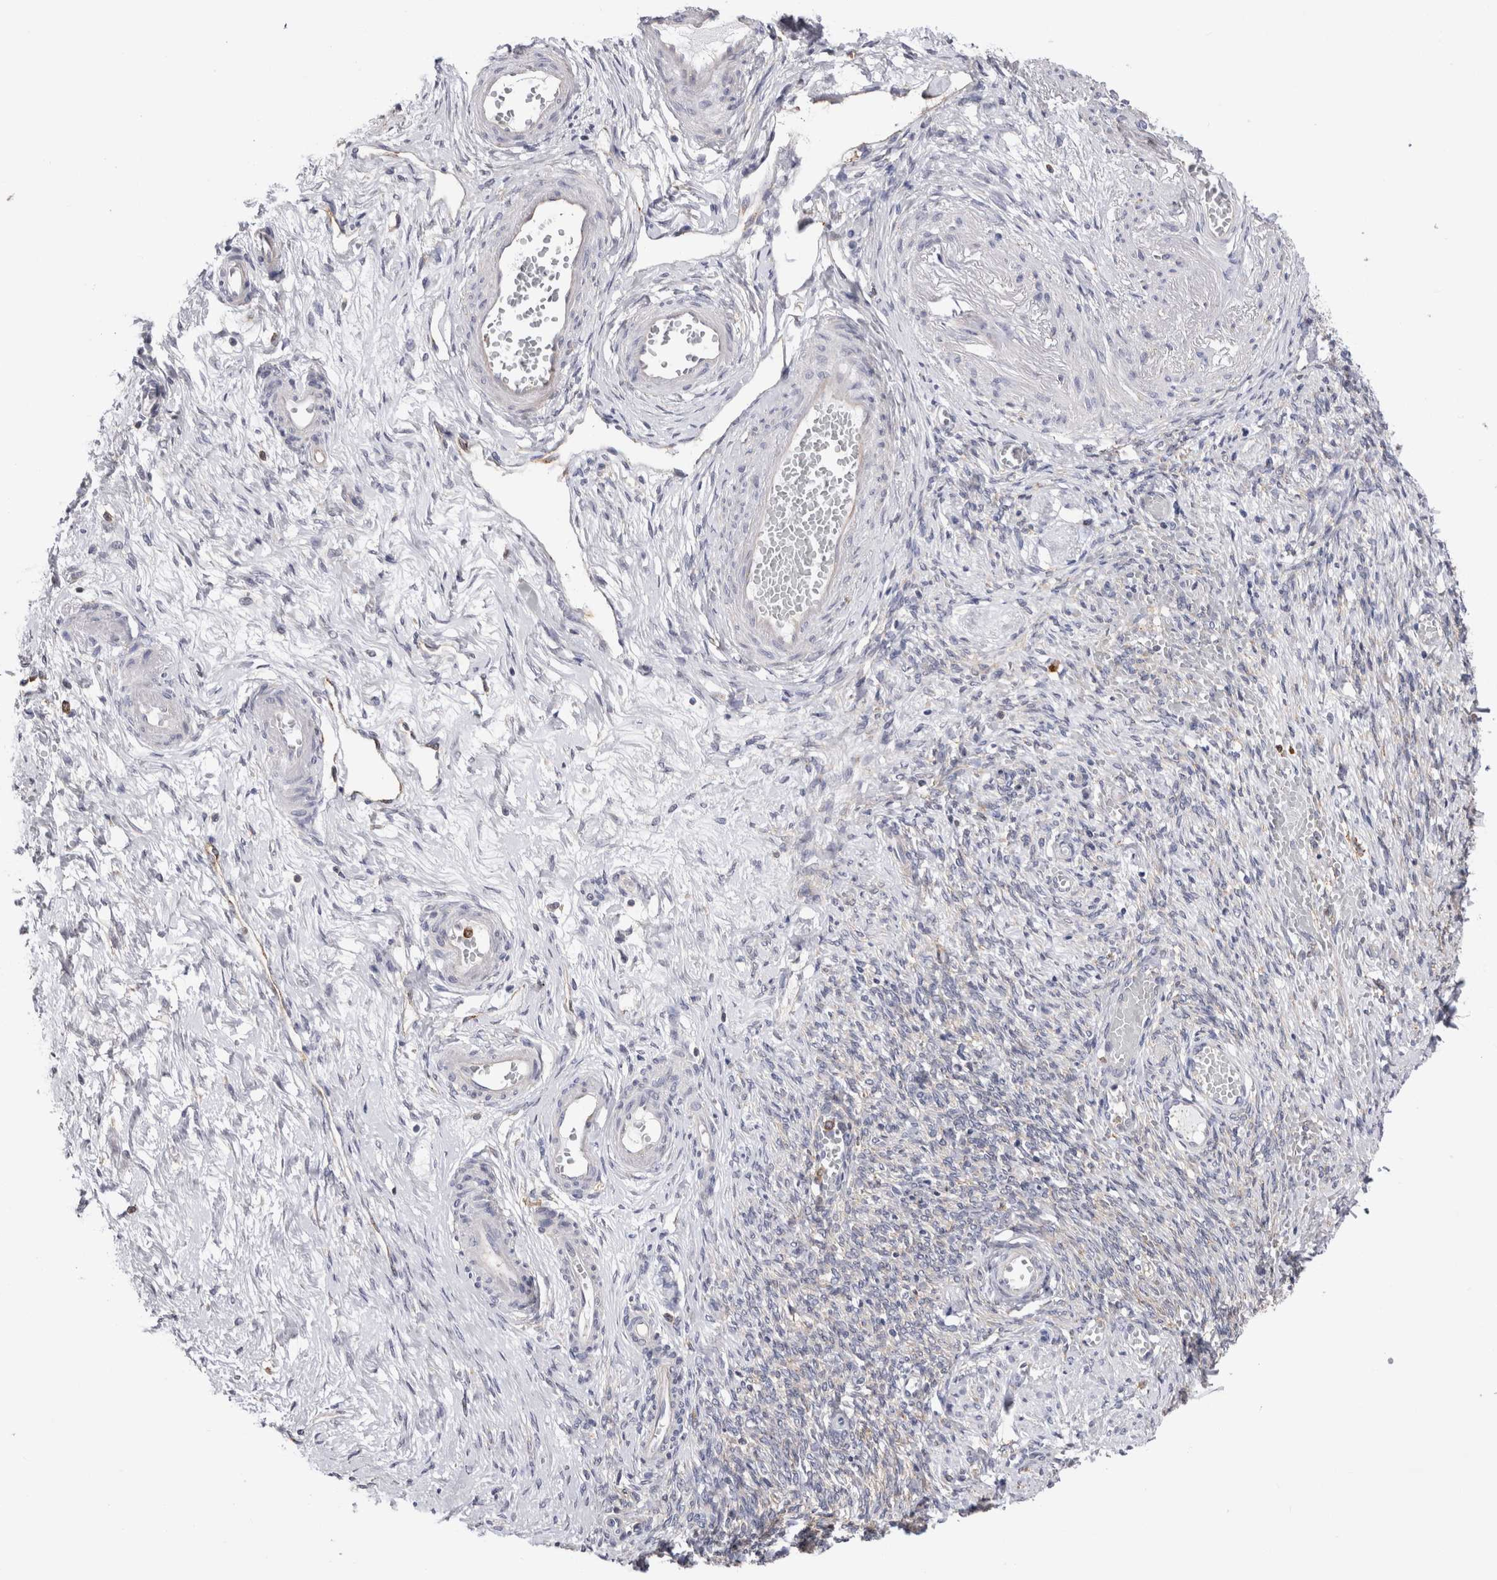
{"staining": {"intensity": "negative", "quantity": "none", "location": "none"}, "tissue": "adipose tissue", "cell_type": "Adipocytes", "image_type": "normal", "snomed": [{"axis": "morphology", "description": "Normal tissue, NOS"}, {"axis": "topography", "description": "Vascular tissue"}, {"axis": "topography", "description": "Fallopian tube"}, {"axis": "topography", "description": "Ovary"}], "caption": "High power microscopy micrograph of an IHC micrograph of benign adipose tissue, revealing no significant staining in adipocytes. (Stains: DAB (3,3'-diaminobenzidine) immunohistochemistry (IHC) with hematoxylin counter stain, Microscopy: brightfield microscopy at high magnification).", "gene": "RAB11FIP1", "patient": {"sex": "female", "age": 67}}